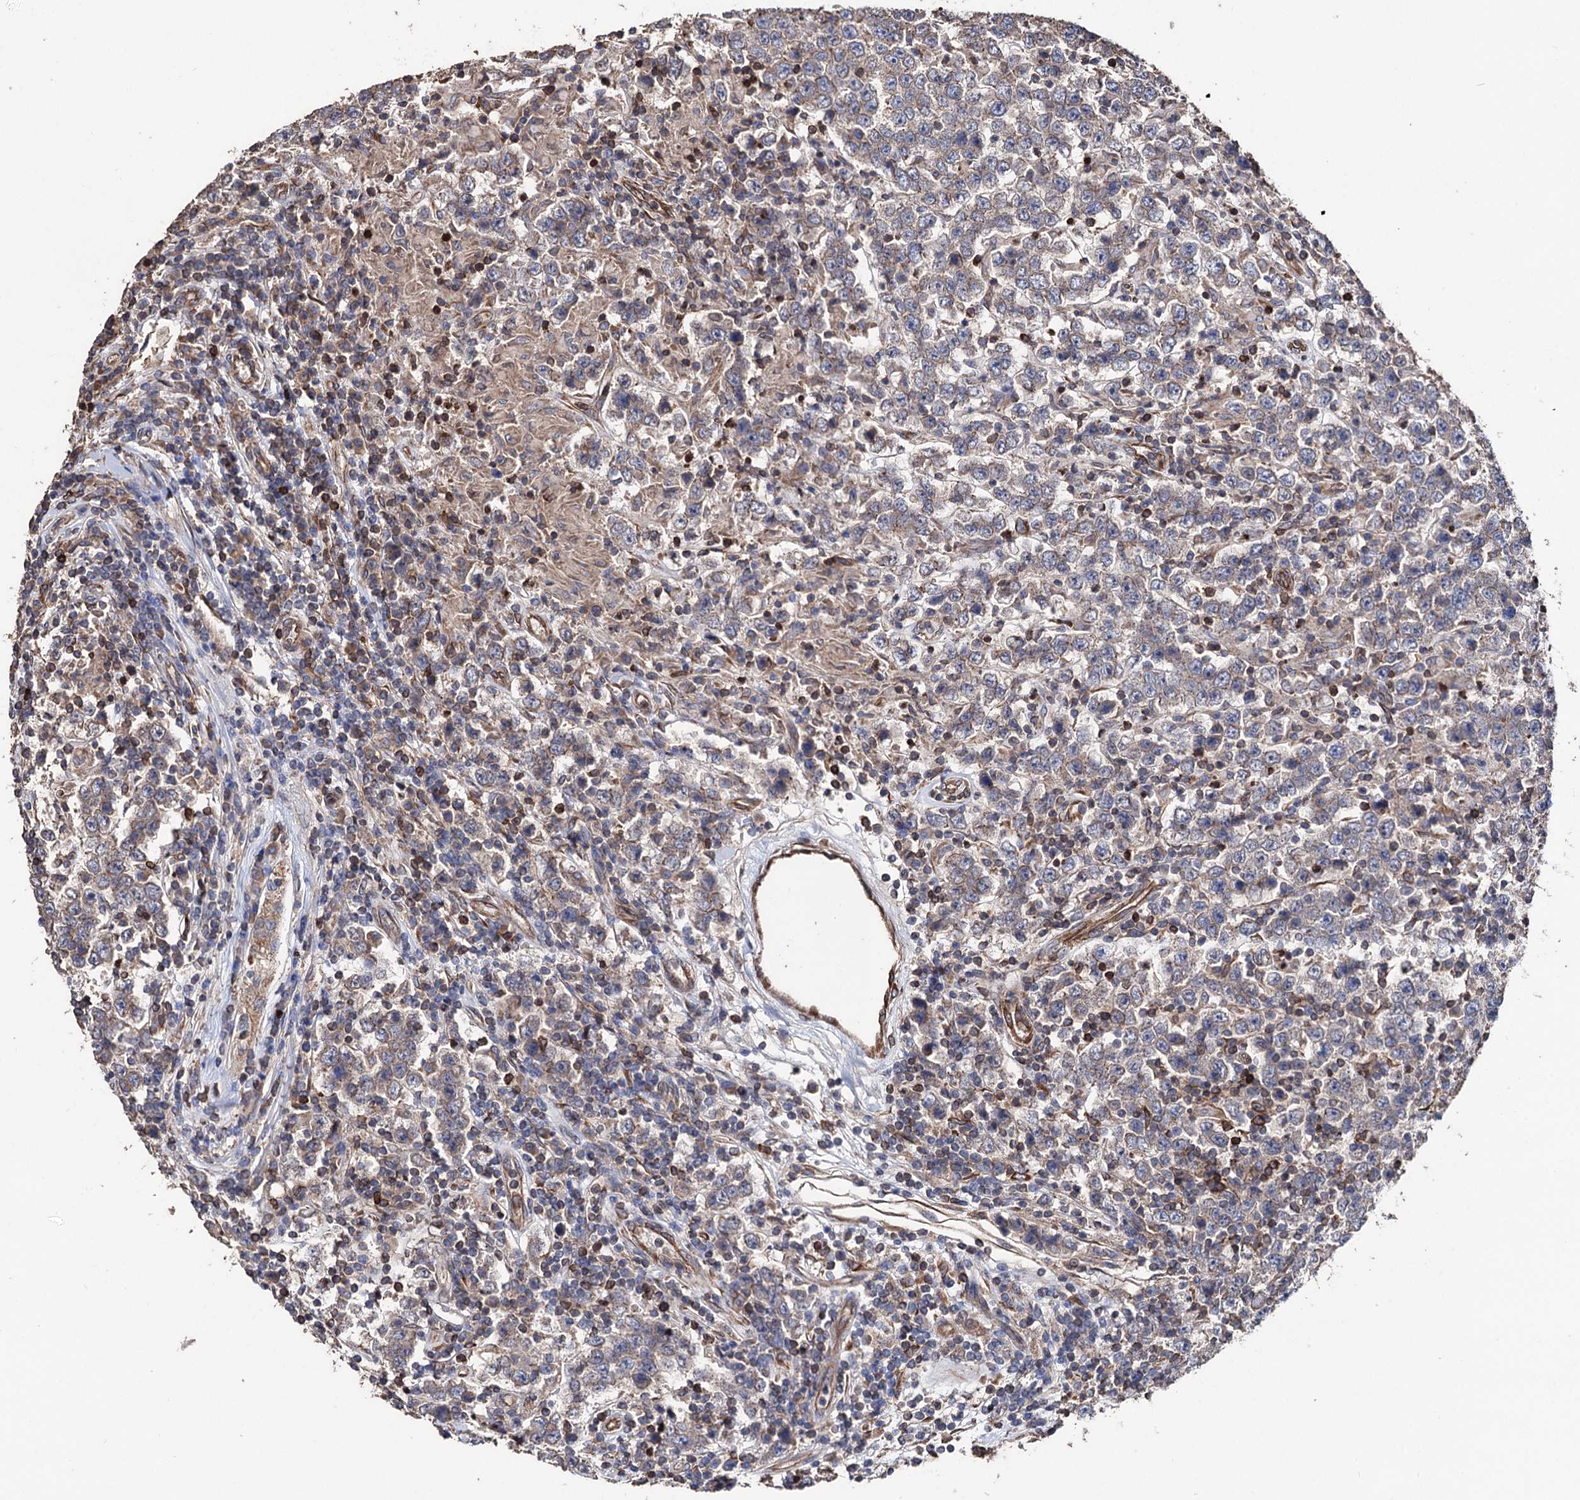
{"staining": {"intensity": "weak", "quantity": "<25%", "location": "cytoplasmic/membranous"}, "tissue": "testis cancer", "cell_type": "Tumor cells", "image_type": "cancer", "snomed": [{"axis": "morphology", "description": "Normal tissue, NOS"}, {"axis": "morphology", "description": "Urothelial carcinoma, High grade"}, {"axis": "morphology", "description": "Seminoma, NOS"}, {"axis": "morphology", "description": "Carcinoma, Embryonal, NOS"}, {"axis": "topography", "description": "Urinary bladder"}, {"axis": "topography", "description": "Testis"}], "caption": "DAB immunohistochemical staining of embryonal carcinoma (testis) shows no significant expression in tumor cells.", "gene": "STING1", "patient": {"sex": "male", "age": 41}}